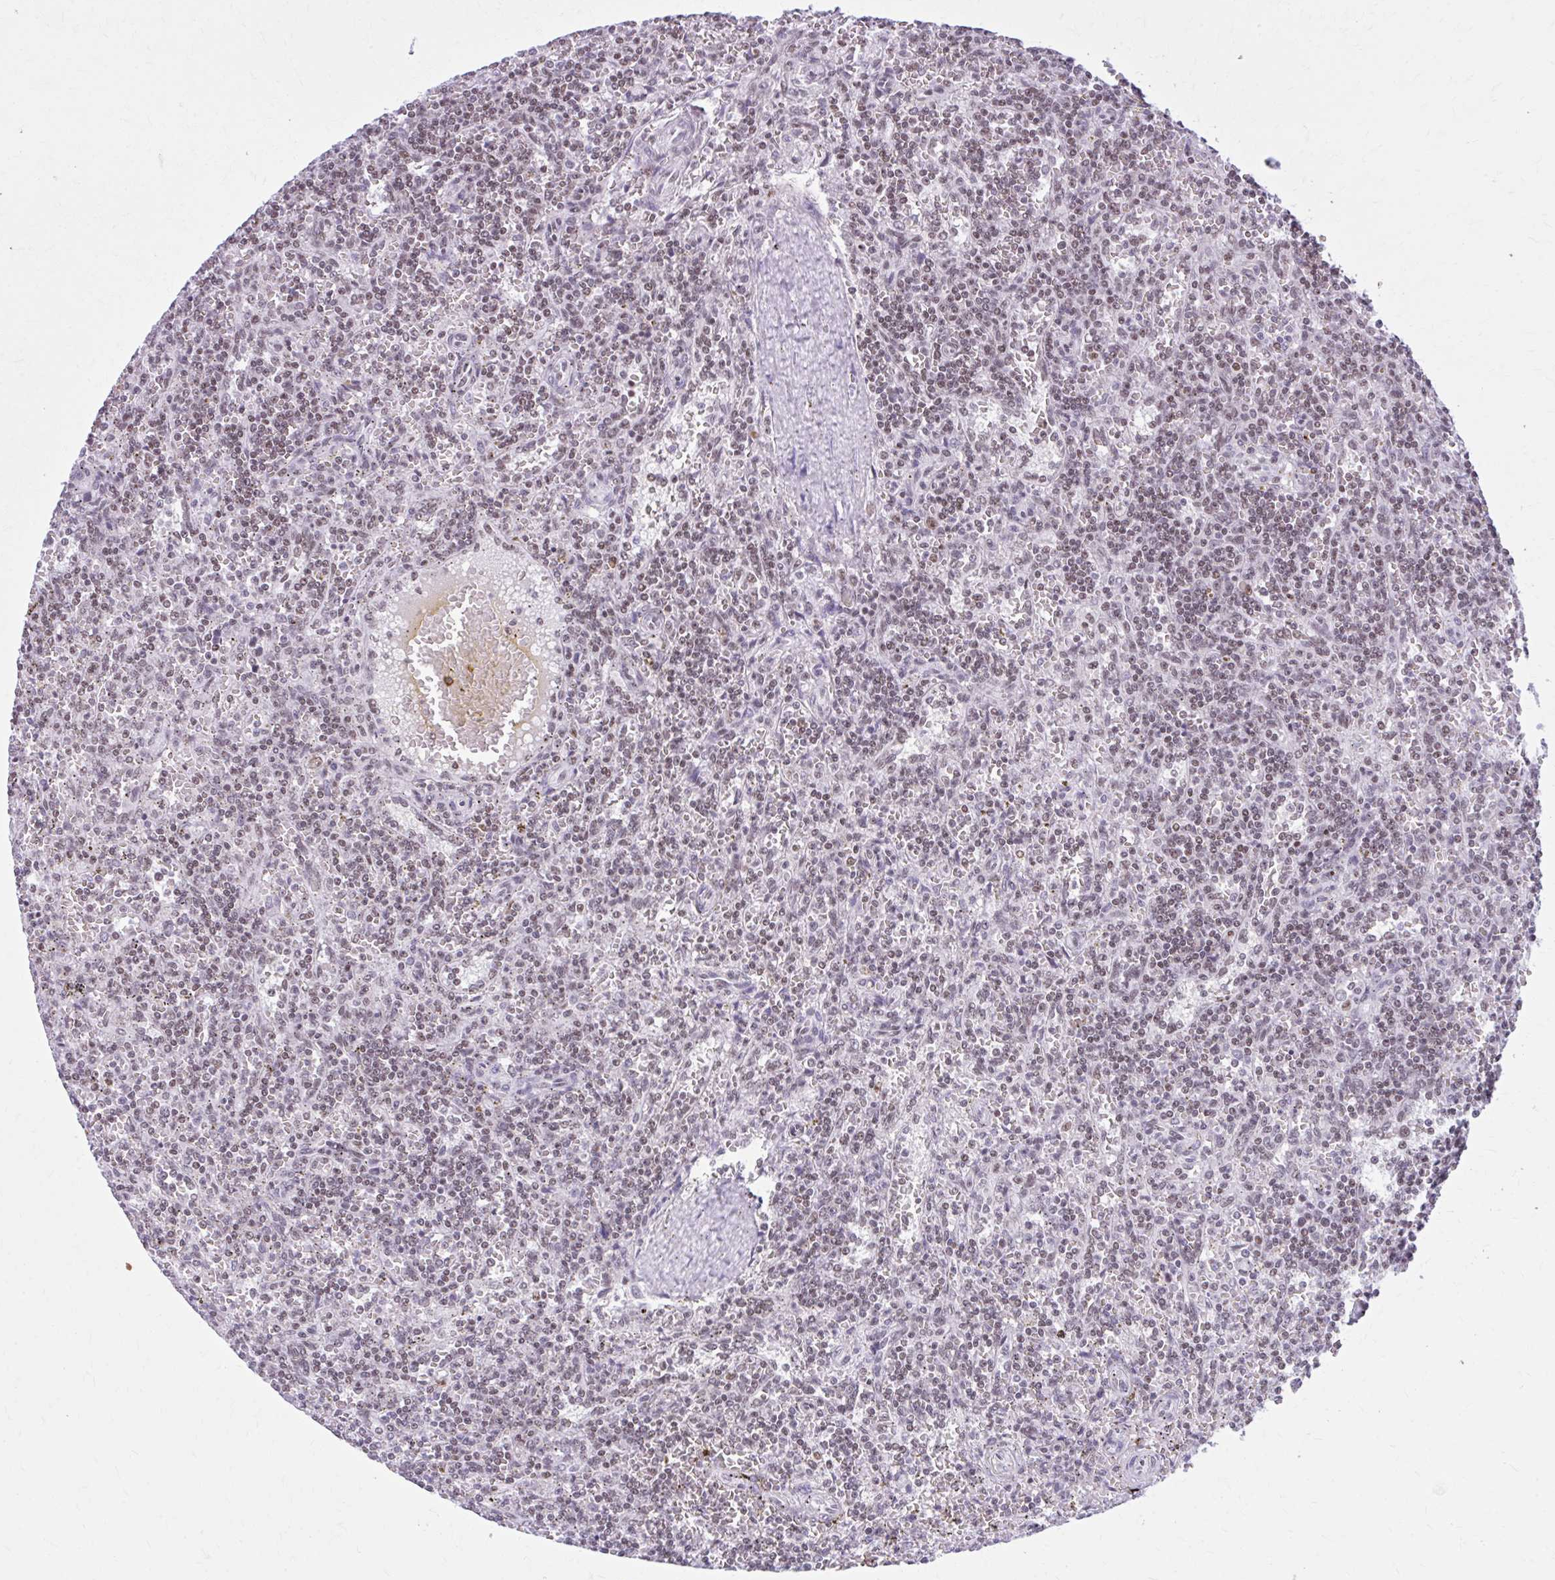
{"staining": {"intensity": "moderate", "quantity": "25%-75%", "location": "nuclear"}, "tissue": "lymphoma", "cell_type": "Tumor cells", "image_type": "cancer", "snomed": [{"axis": "morphology", "description": "Malignant lymphoma, non-Hodgkin's type, Low grade"}, {"axis": "topography", "description": "Spleen"}], "caption": "Immunohistochemistry (DAB) staining of human malignant lymphoma, non-Hodgkin's type (low-grade) displays moderate nuclear protein expression in approximately 25%-75% of tumor cells.", "gene": "PABIR1", "patient": {"sex": "male", "age": 73}}